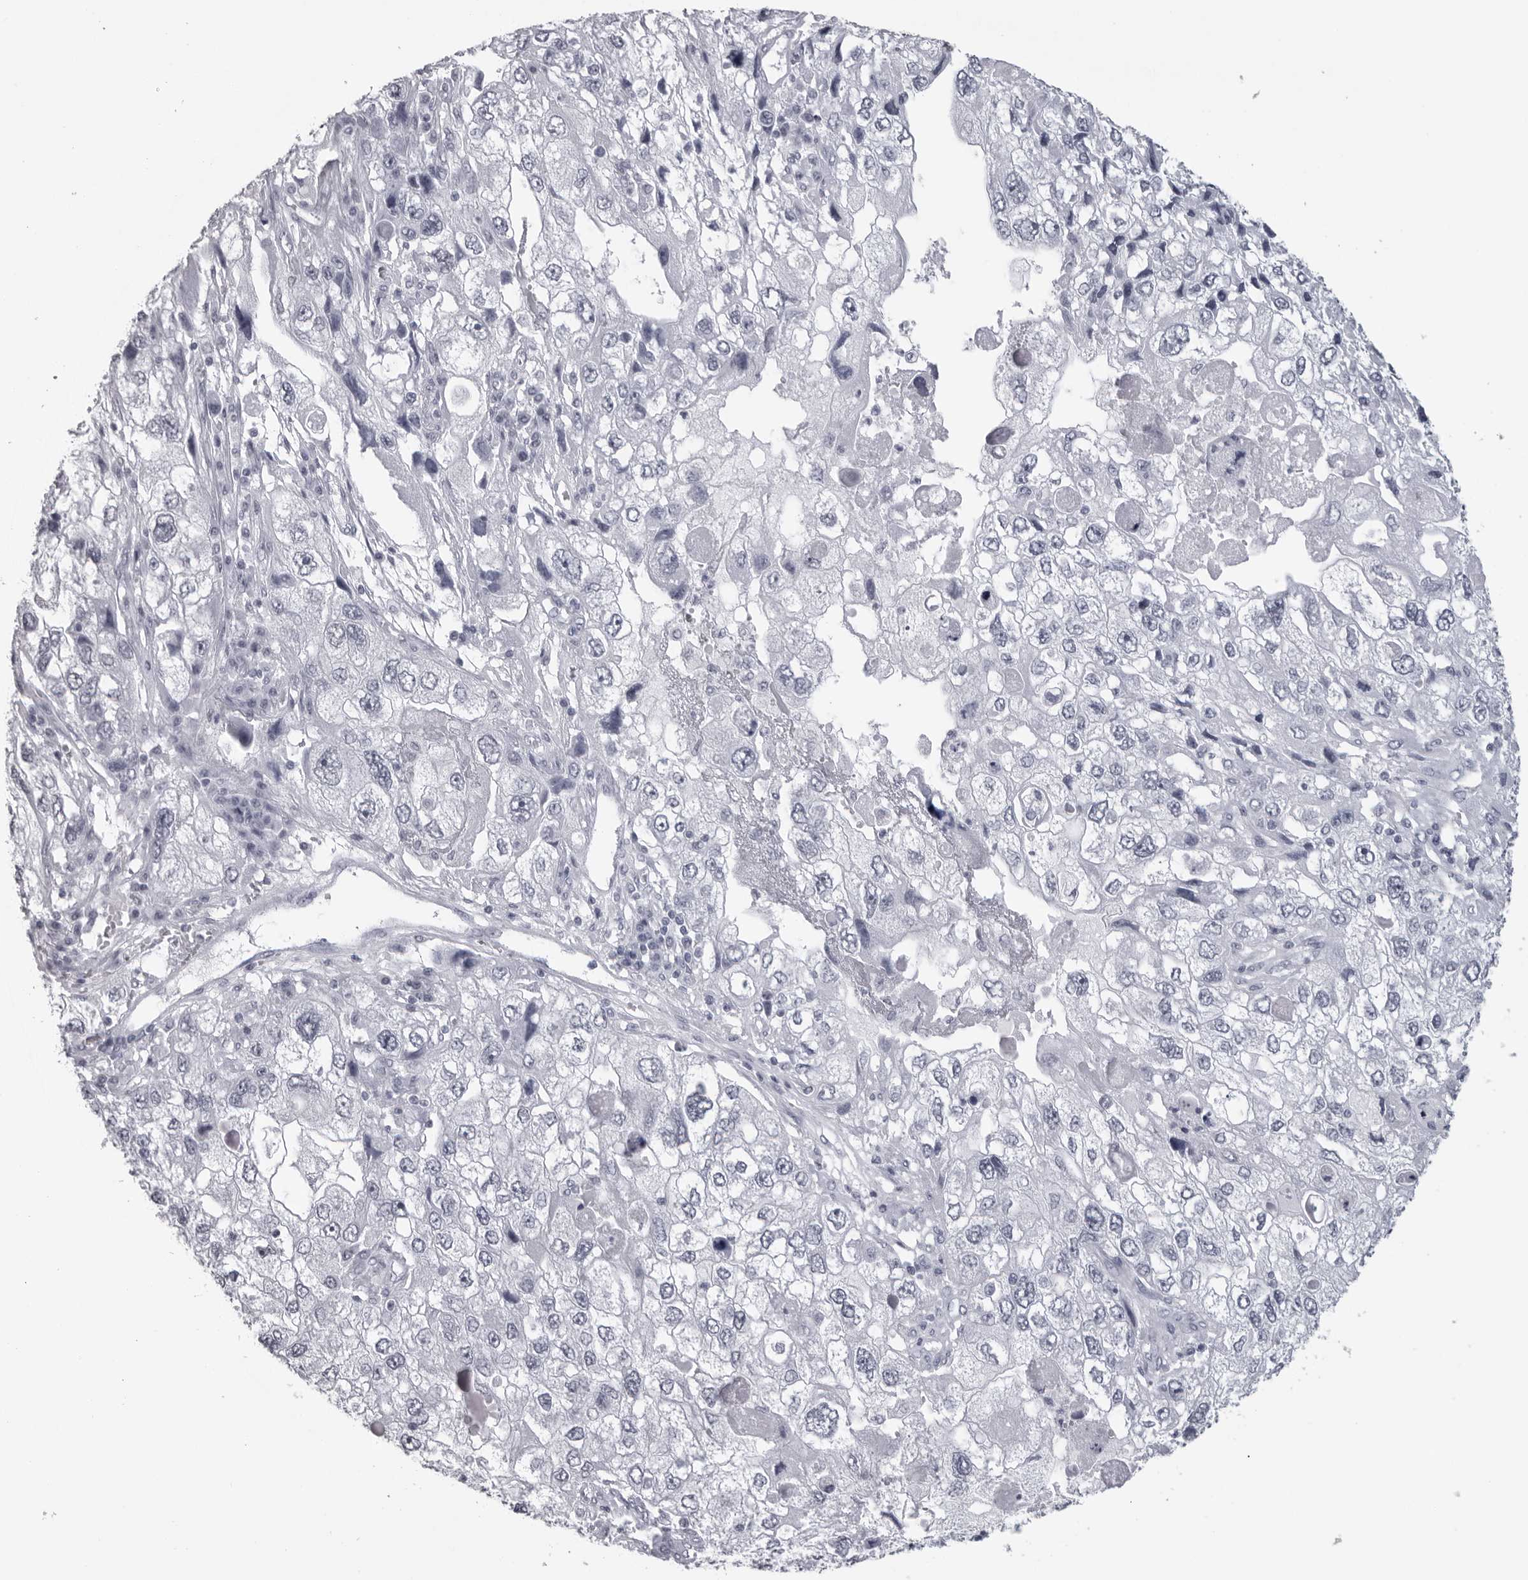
{"staining": {"intensity": "negative", "quantity": "none", "location": "none"}, "tissue": "endometrial cancer", "cell_type": "Tumor cells", "image_type": "cancer", "snomed": [{"axis": "morphology", "description": "Adenocarcinoma, NOS"}, {"axis": "topography", "description": "Endometrium"}], "caption": "Immunohistochemistry micrograph of neoplastic tissue: human endometrial adenocarcinoma stained with DAB shows no significant protein positivity in tumor cells. (IHC, brightfield microscopy, high magnification).", "gene": "ESPN", "patient": {"sex": "female", "age": 49}}